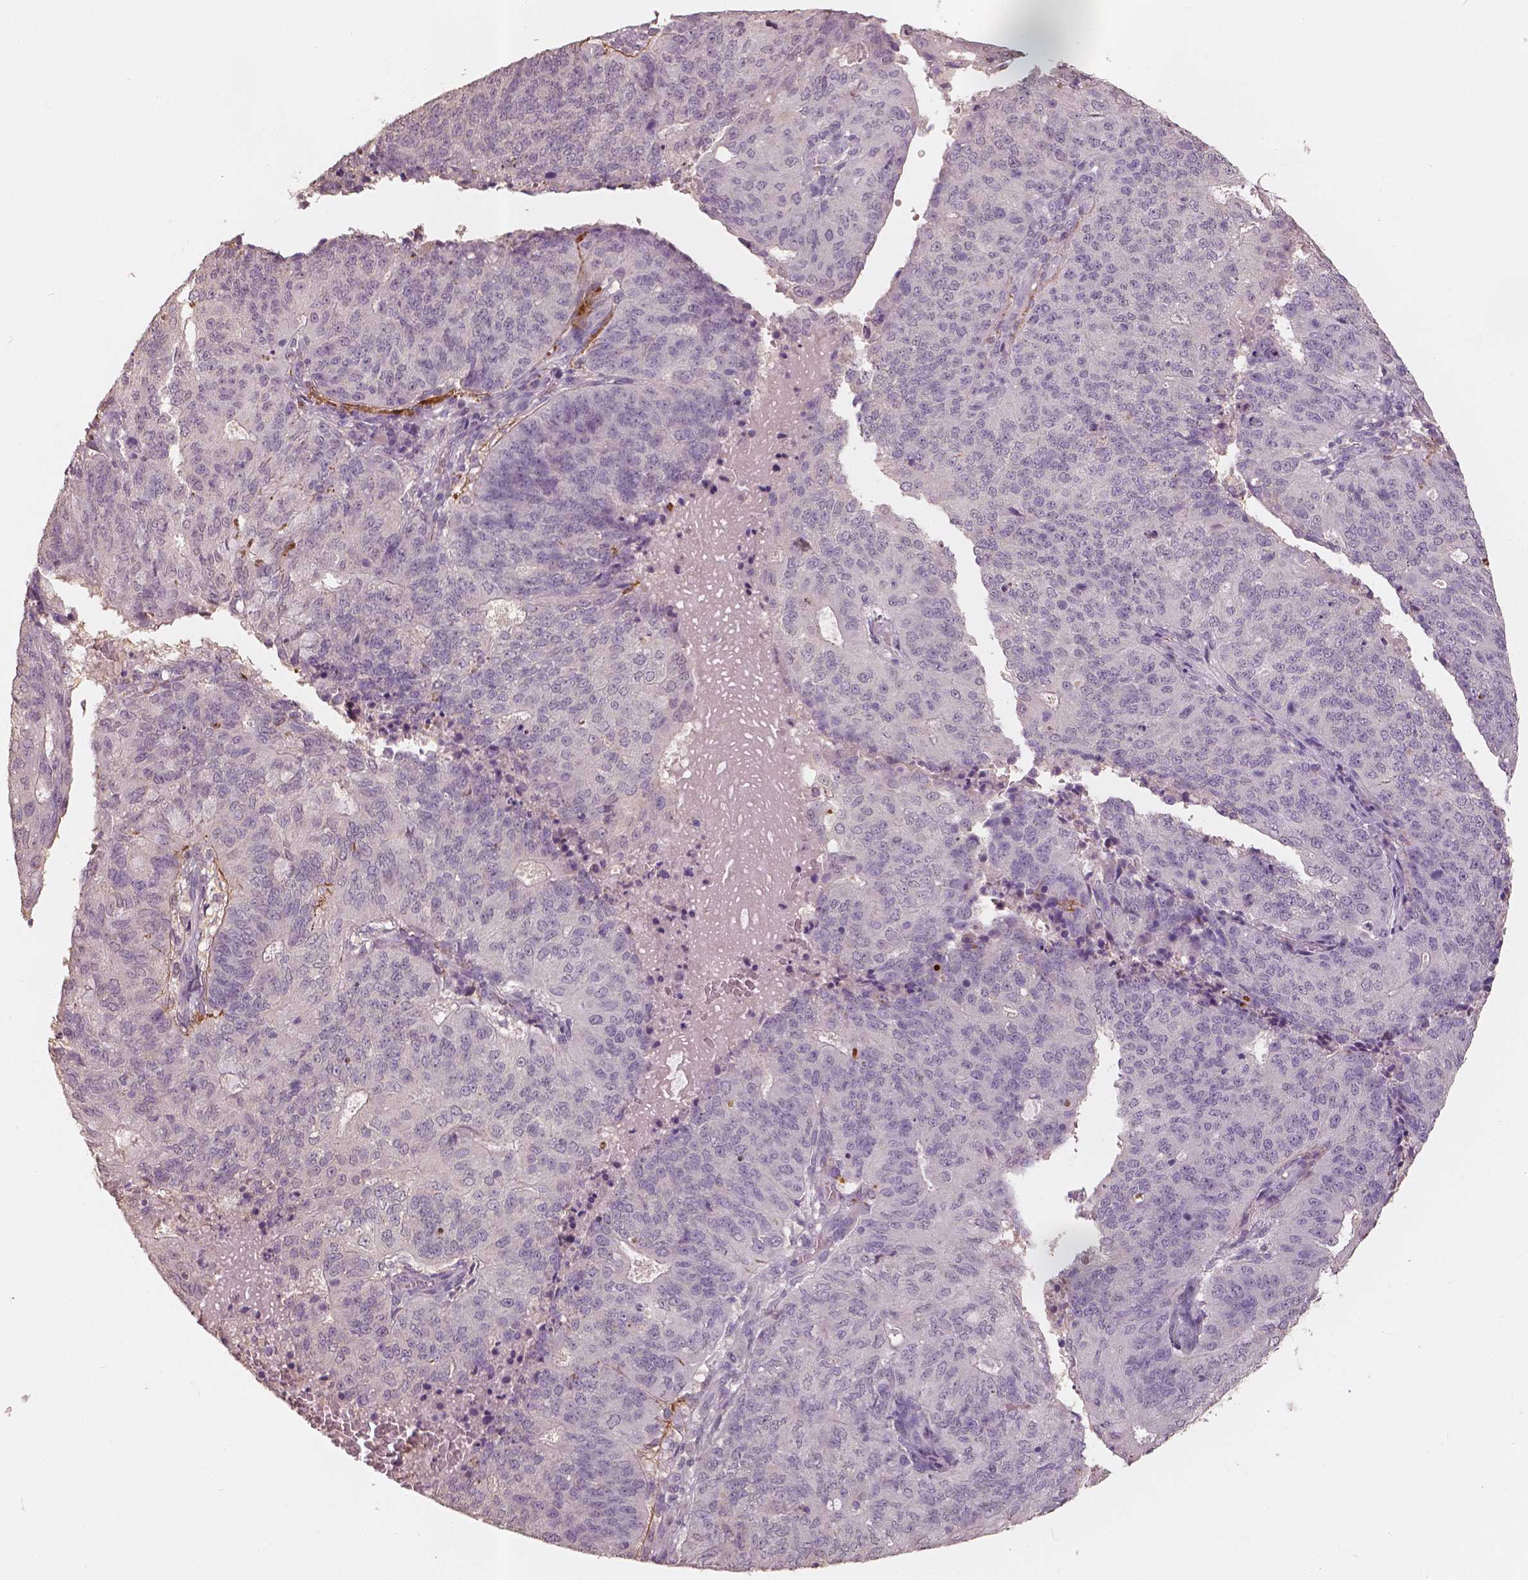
{"staining": {"intensity": "negative", "quantity": "none", "location": "none"}, "tissue": "endometrial cancer", "cell_type": "Tumor cells", "image_type": "cancer", "snomed": [{"axis": "morphology", "description": "Adenocarcinoma, NOS"}, {"axis": "topography", "description": "Endometrium"}], "caption": "High power microscopy photomicrograph of an immunohistochemistry (IHC) micrograph of endometrial adenocarcinoma, revealing no significant staining in tumor cells.", "gene": "SAT2", "patient": {"sex": "female", "age": 82}}